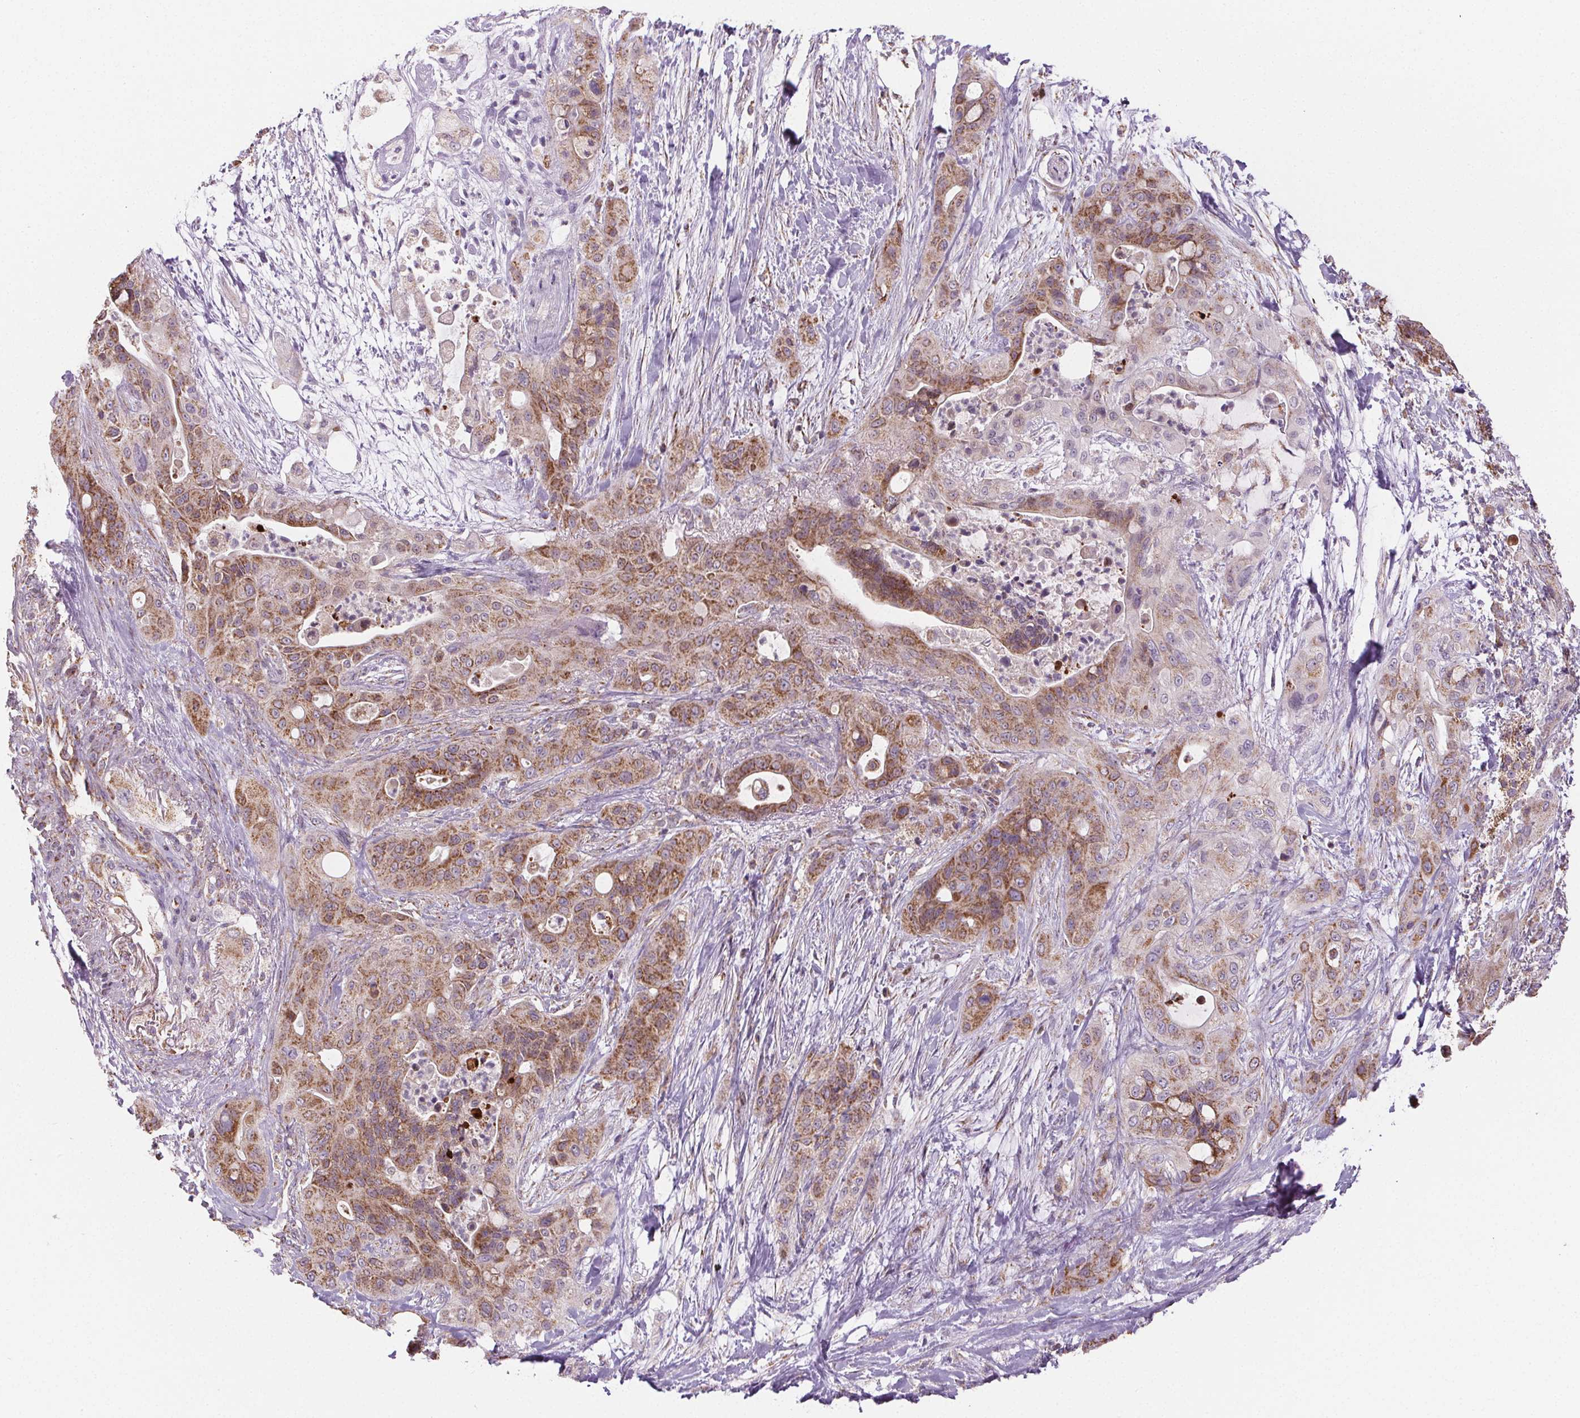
{"staining": {"intensity": "moderate", "quantity": ">75%", "location": "cytoplasmic/membranous"}, "tissue": "pancreatic cancer", "cell_type": "Tumor cells", "image_type": "cancer", "snomed": [{"axis": "morphology", "description": "Adenocarcinoma, NOS"}, {"axis": "topography", "description": "Pancreas"}], "caption": "The immunohistochemical stain shows moderate cytoplasmic/membranous staining in tumor cells of pancreatic adenocarcinoma tissue. The staining was performed using DAB to visualize the protein expression in brown, while the nuclei were stained in blue with hematoxylin (Magnification: 20x).", "gene": "SUCLA2", "patient": {"sex": "male", "age": 71}}